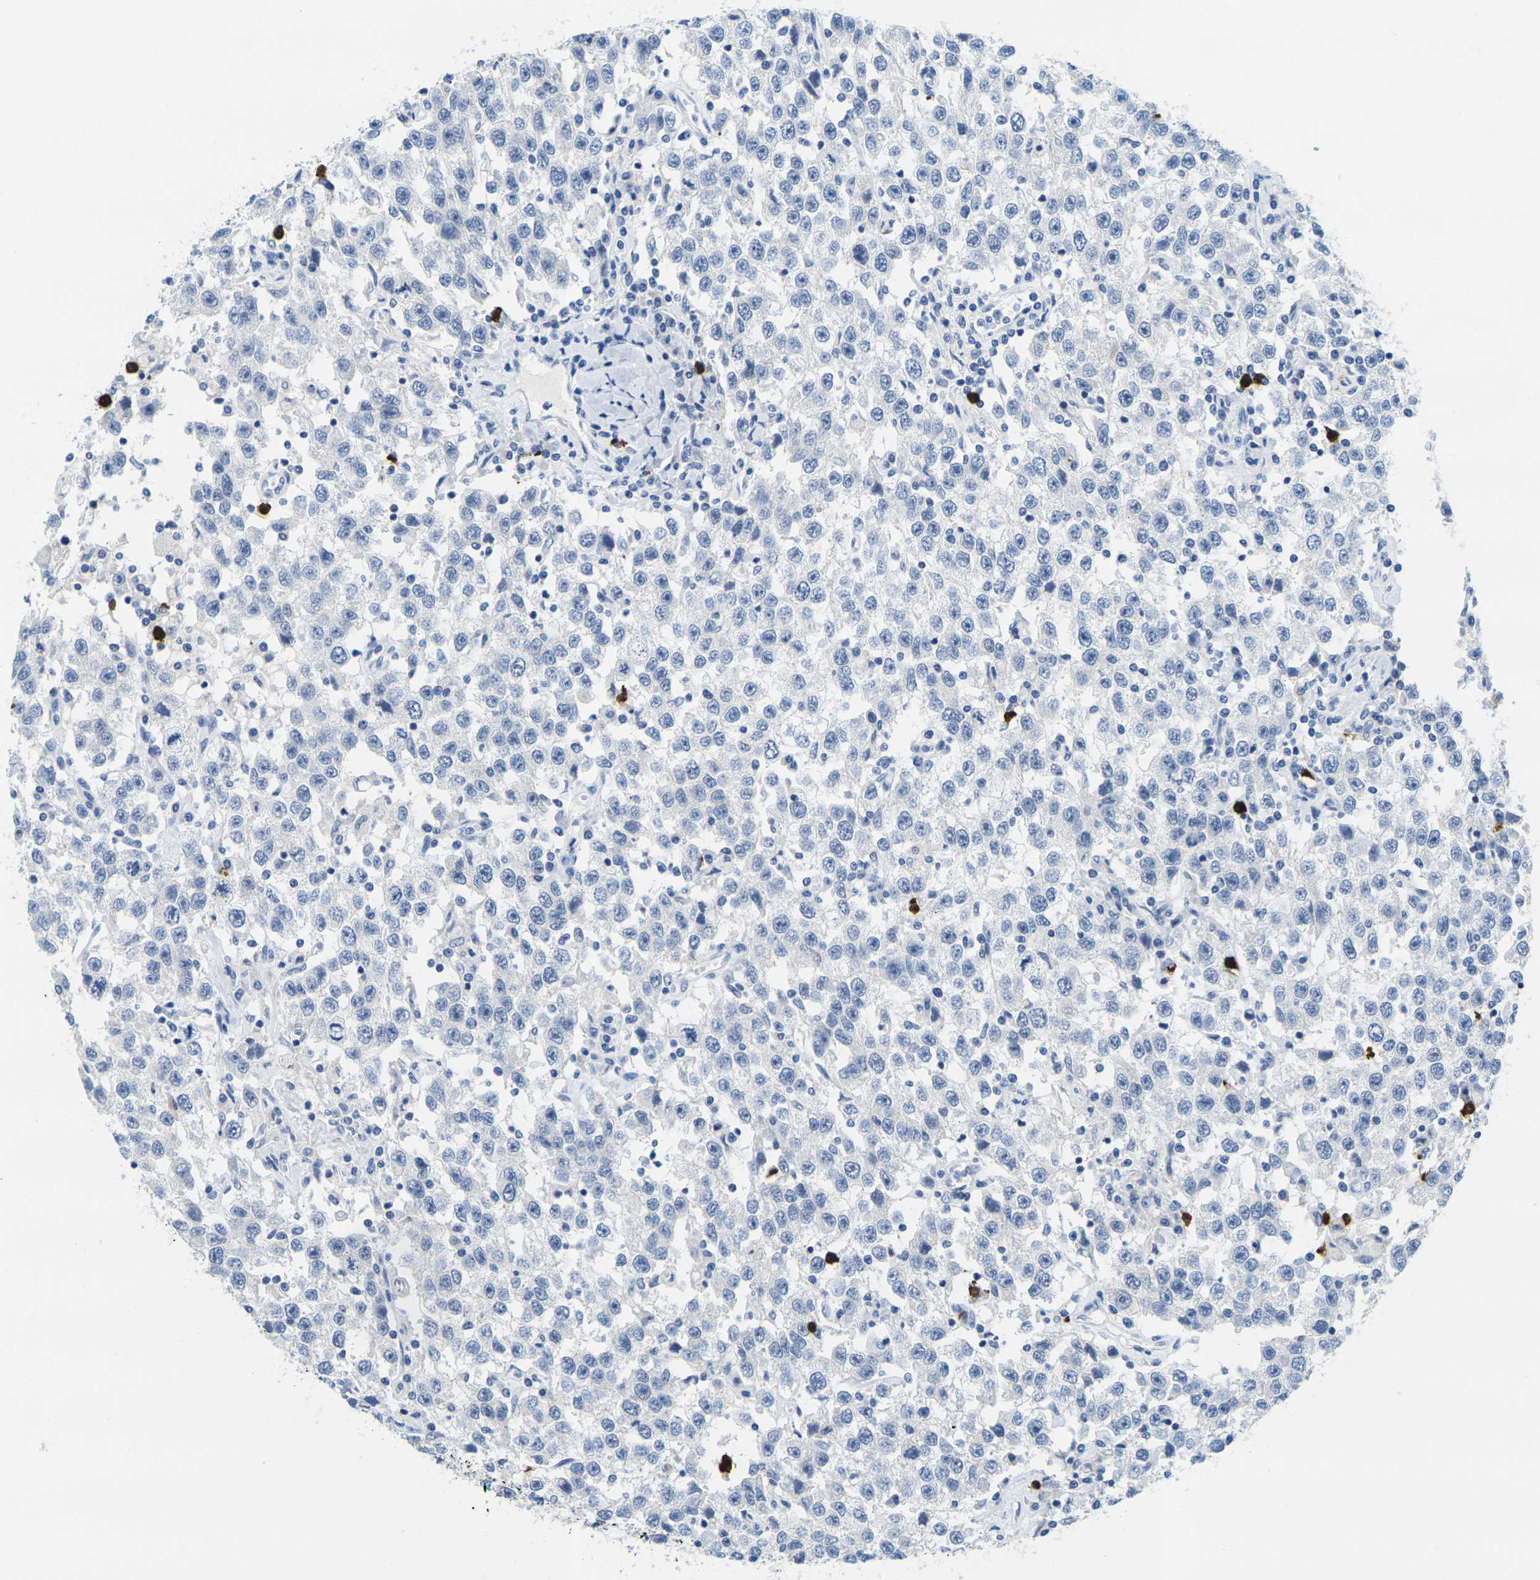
{"staining": {"intensity": "negative", "quantity": "none", "location": "none"}, "tissue": "testis cancer", "cell_type": "Tumor cells", "image_type": "cancer", "snomed": [{"axis": "morphology", "description": "Seminoma, NOS"}, {"axis": "topography", "description": "Testis"}], "caption": "Tumor cells show no significant staining in testis seminoma.", "gene": "GPR15", "patient": {"sex": "male", "age": 41}}